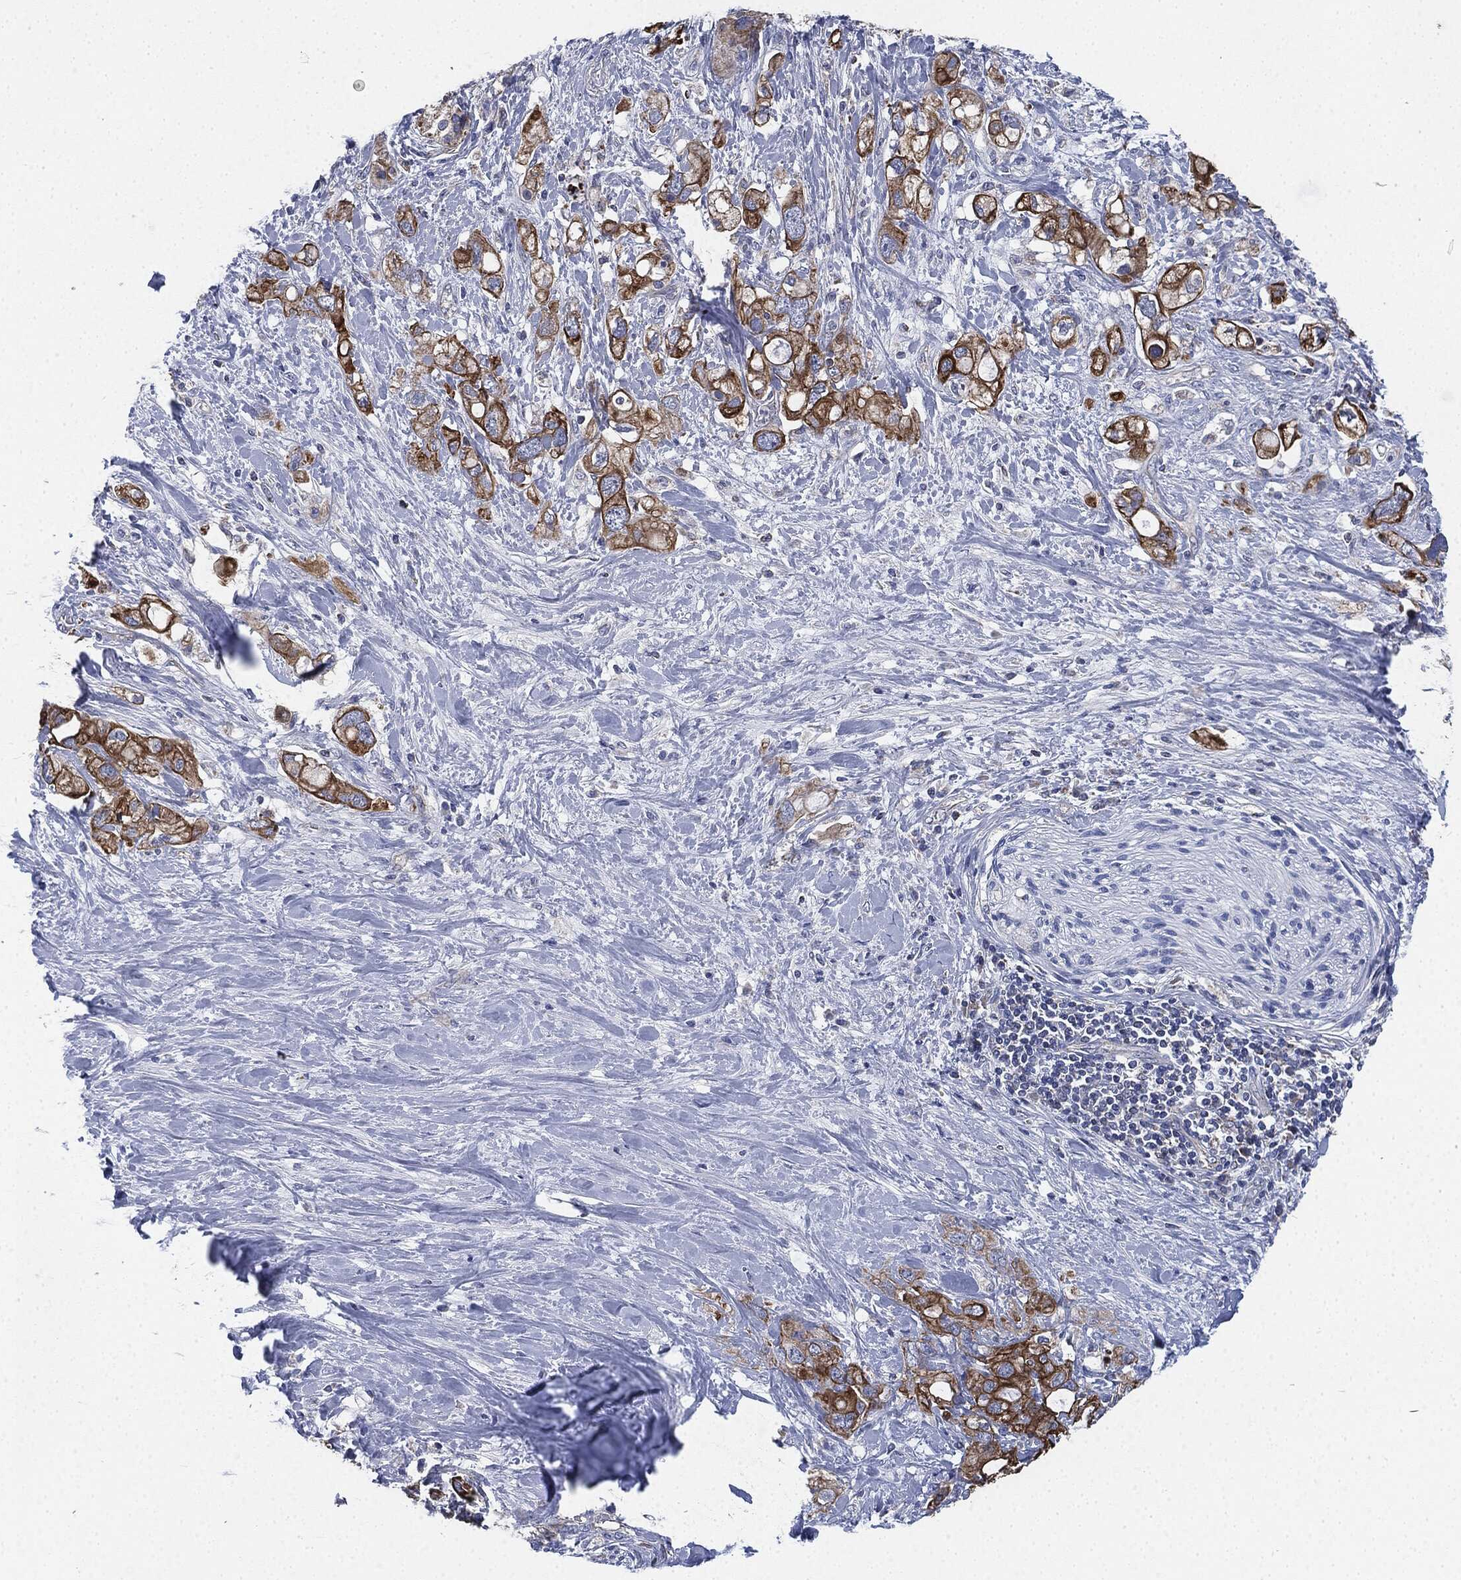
{"staining": {"intensity": "strong", "quantity": ">75%", "location": "cytoplasmic/membranous"}, "tissue": "pancreatic cancer", "cell_type": "Tumor cells", "image_type": "cancer", "snomed": [{"axis": "morphology", "description": "Adenocarcinoma, NOS"}, {"axis": "topography", "description": "Pancreas"}], "caption": "Immunohistochemical staining of pancreatic cancer (adenocarcinoma) demonstrates strong cytoplasmic/membranous protein expression in approximately >75% of tumor cells.", "gene": "SHROOM2", "patient": {"sex": "female", "age": 56}}